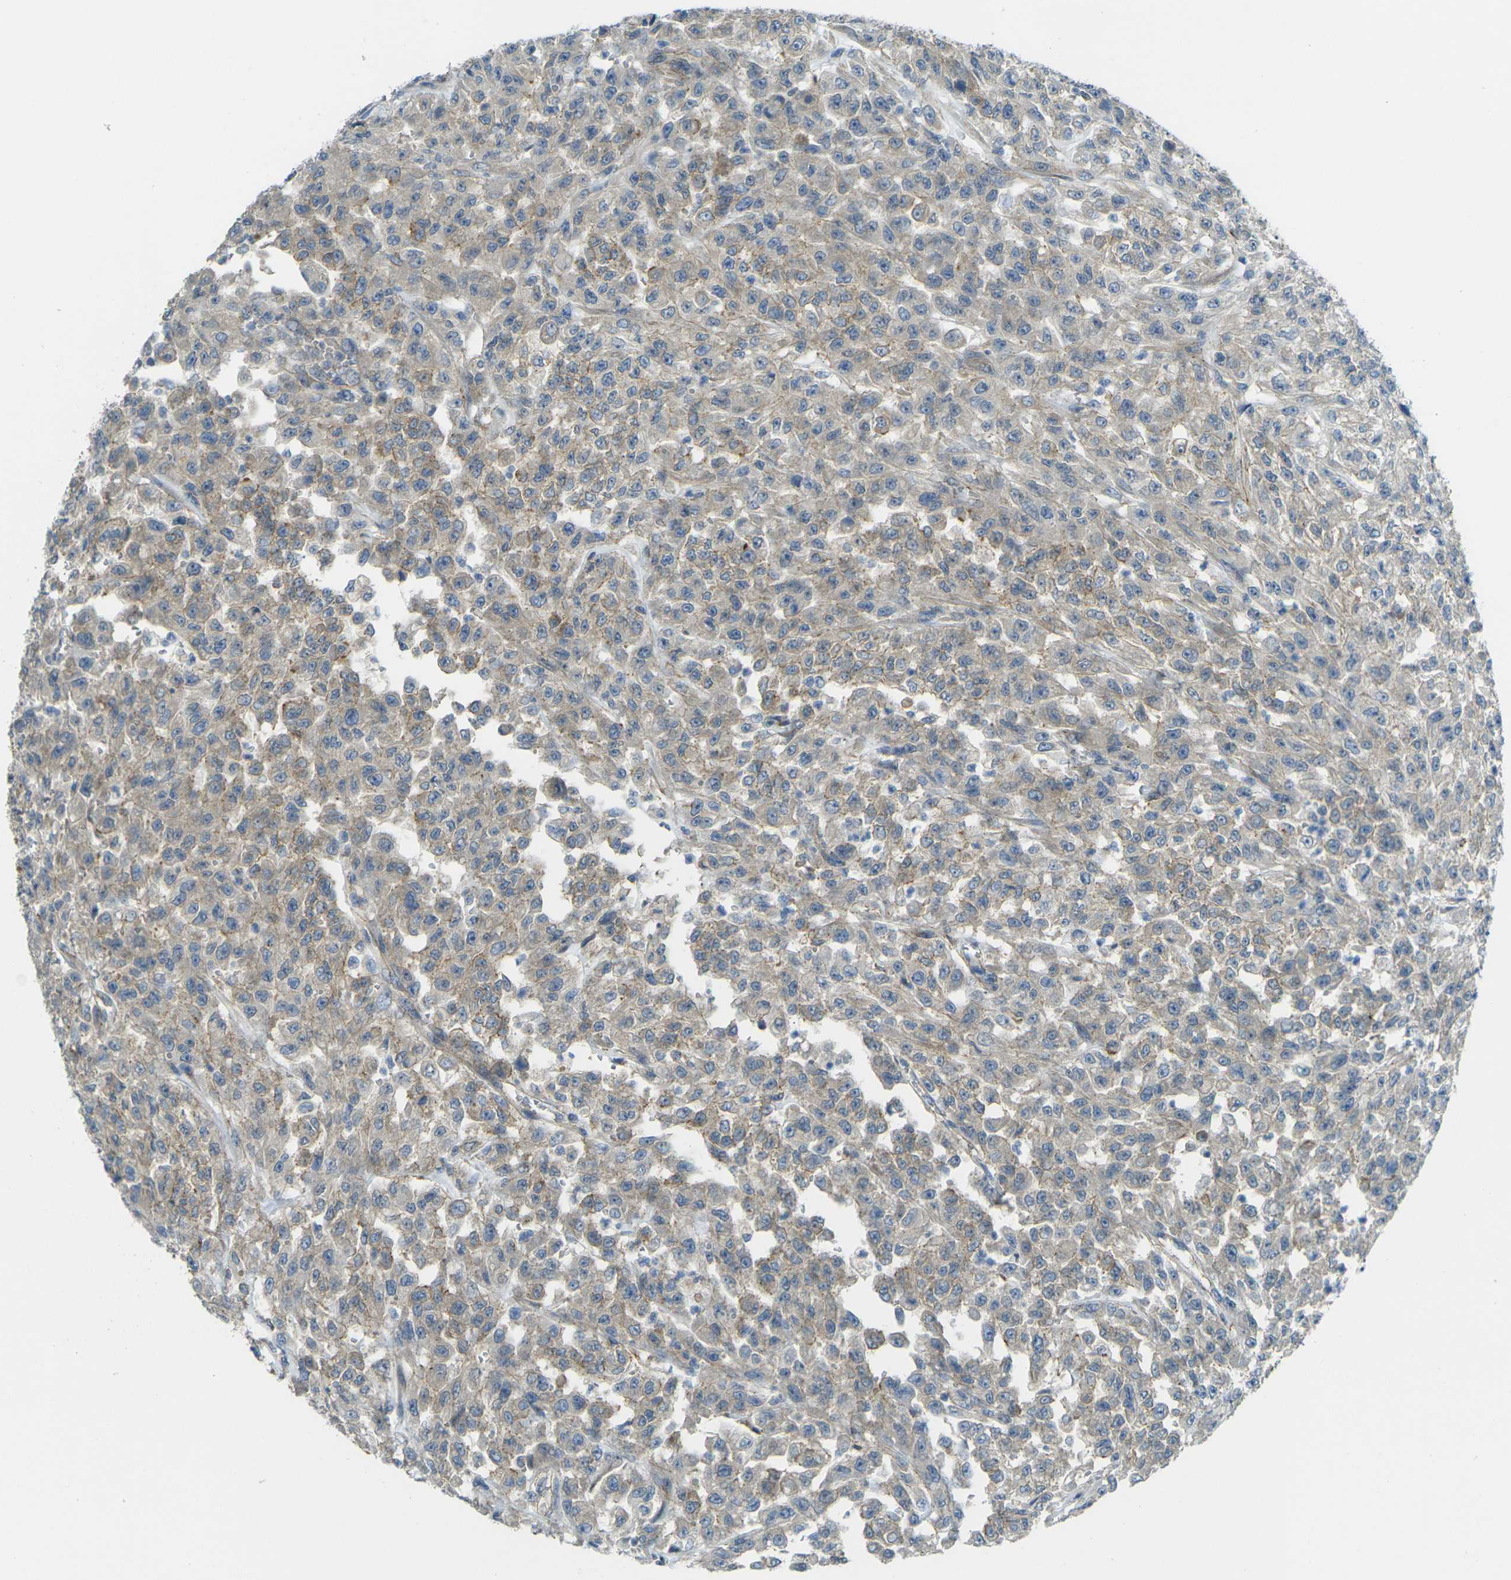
{"staining": {"intensity": "weak", "quantity": "<25%", "location": "cytoplasmic/membranous"}, "tissue": "urothelial cancer", "cell_type": "Tumor cells", "image_type": "cancer", "snomed": [{"axis": "morphology", "description": "Urothelial carcinoma, High grade"}, {"axis": "topography", "description": "Urinary bladder"}], "caption": "The IHC histopathology image has no significant staining in tumor cells of urothelial carcinoma (high-grade) tissue. (DAB IHC with hematoxylin counter stain).", "gene": "RHBDD1", "patient": {"sex": "male", "age": 46}}